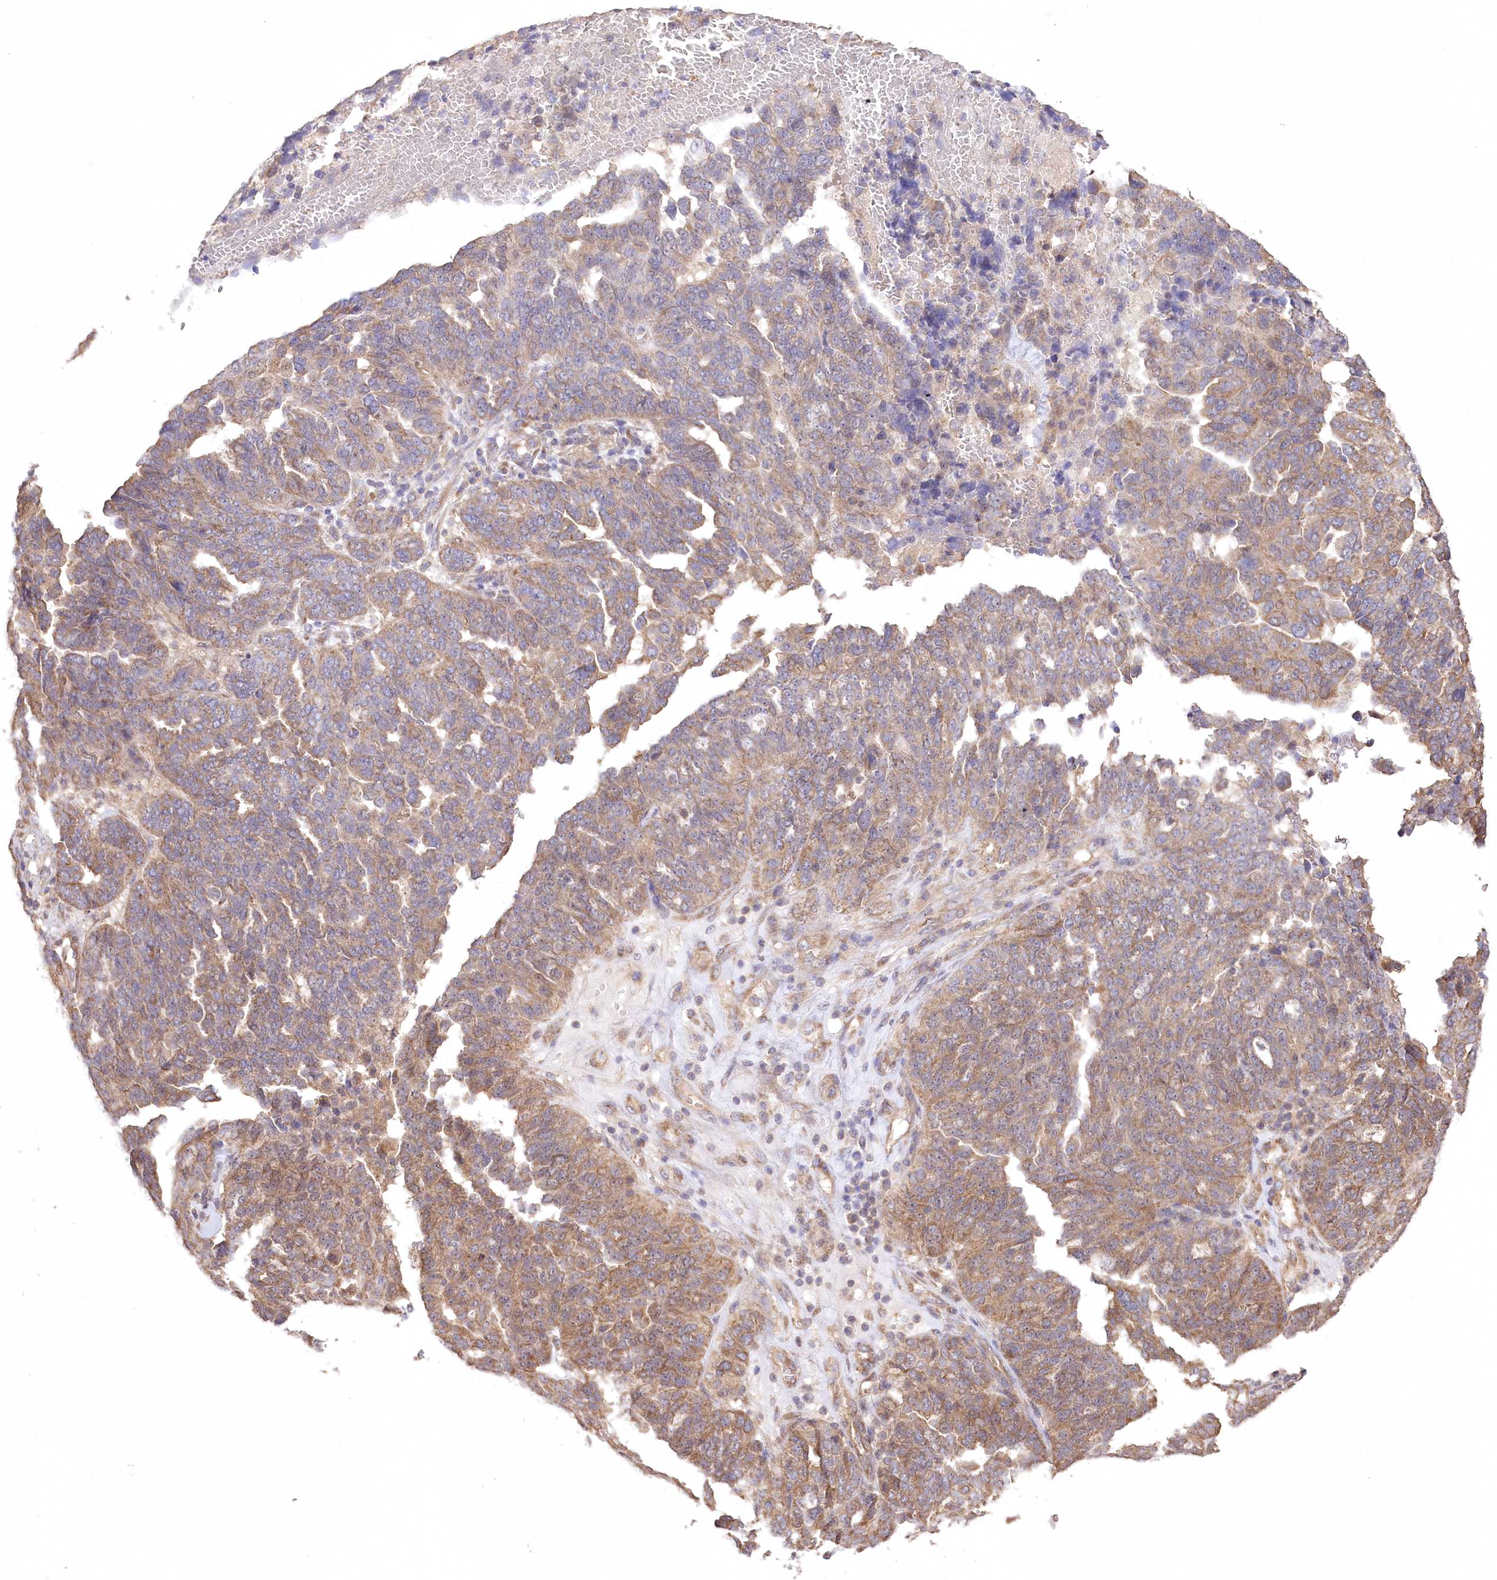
{"staining": {"intensity": "moderate", "quantity": ">75%", "location": "cytoplasmic/membranous"}, "tissue": "ovarian cancer", "cell_type": "Tumor cells", "image_type": "cancer", "snomed": [{"axis": "morphology", "description": "Cystadenocarcinoma, serous, NOS"}, {"axis": "topography", "description": "Ovary"}], "caption": "Immunohistochemical staining of ovarian serous cystadenocarcinoma exhibits medium levels of moderate cytoplasmic/membranous protein staining in approximately >75% of tumor cells.", "gene": "PRSS53", "patient": {"sex": "female", "age": 59}}